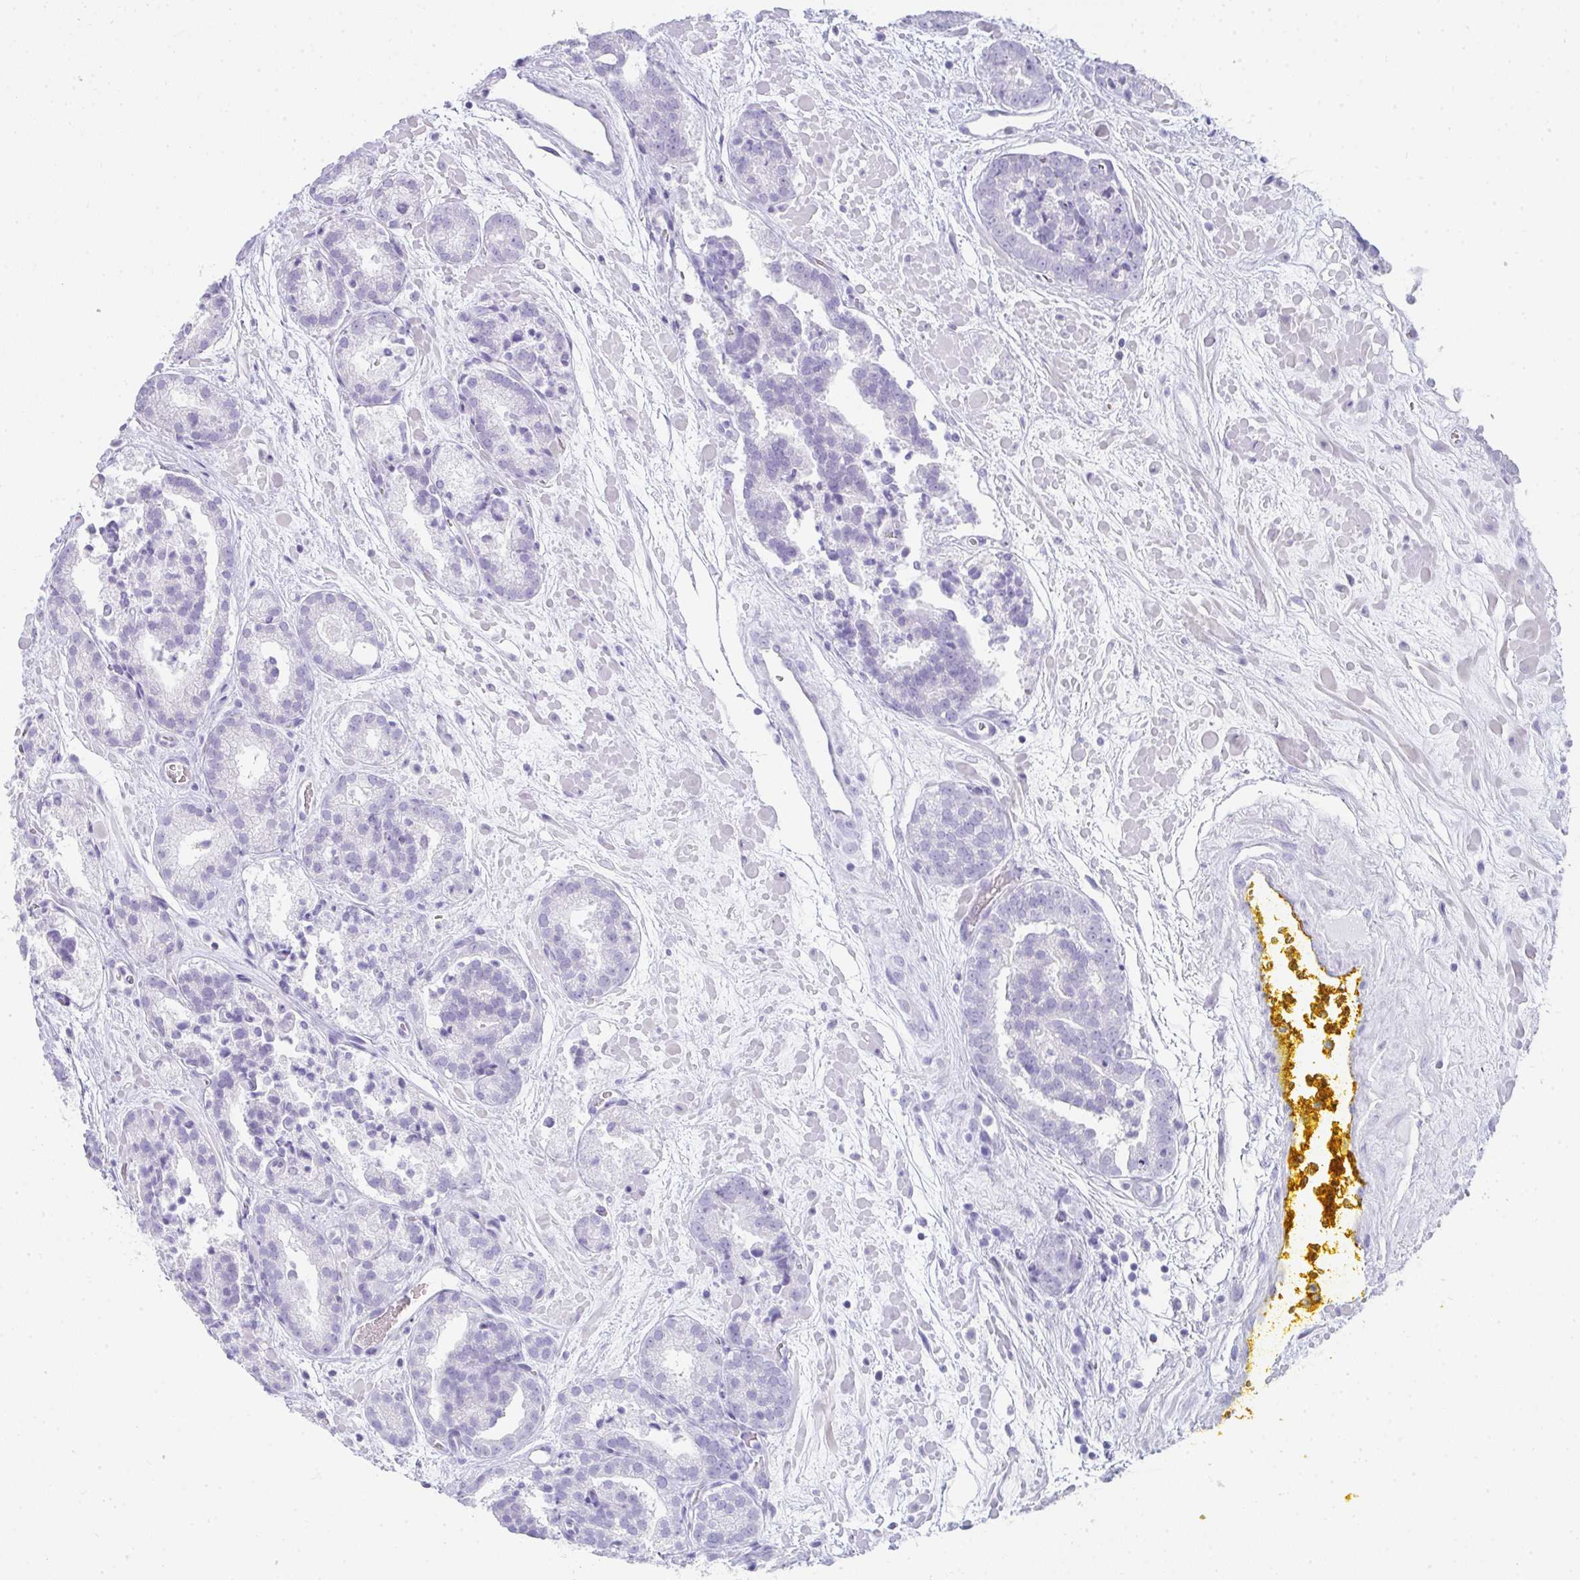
{"staining": {"intensity": "negative", "quantity": "none", "location": "none"}, "tissue": "prostate cancer", "cell_type": "Tumor cells", "image_type": "cancer", "snomed": [{"axis": "morphology", "description": "Adenocarcinoma, High grade"}, {"axis": "topography", "description": "Prostate"}], "caption": "Tumor cells show no significant staining in prostate adenocarcinoma (high-grade).", "gene": "RLF", "patient": {"sex": "male", "age": 66}}